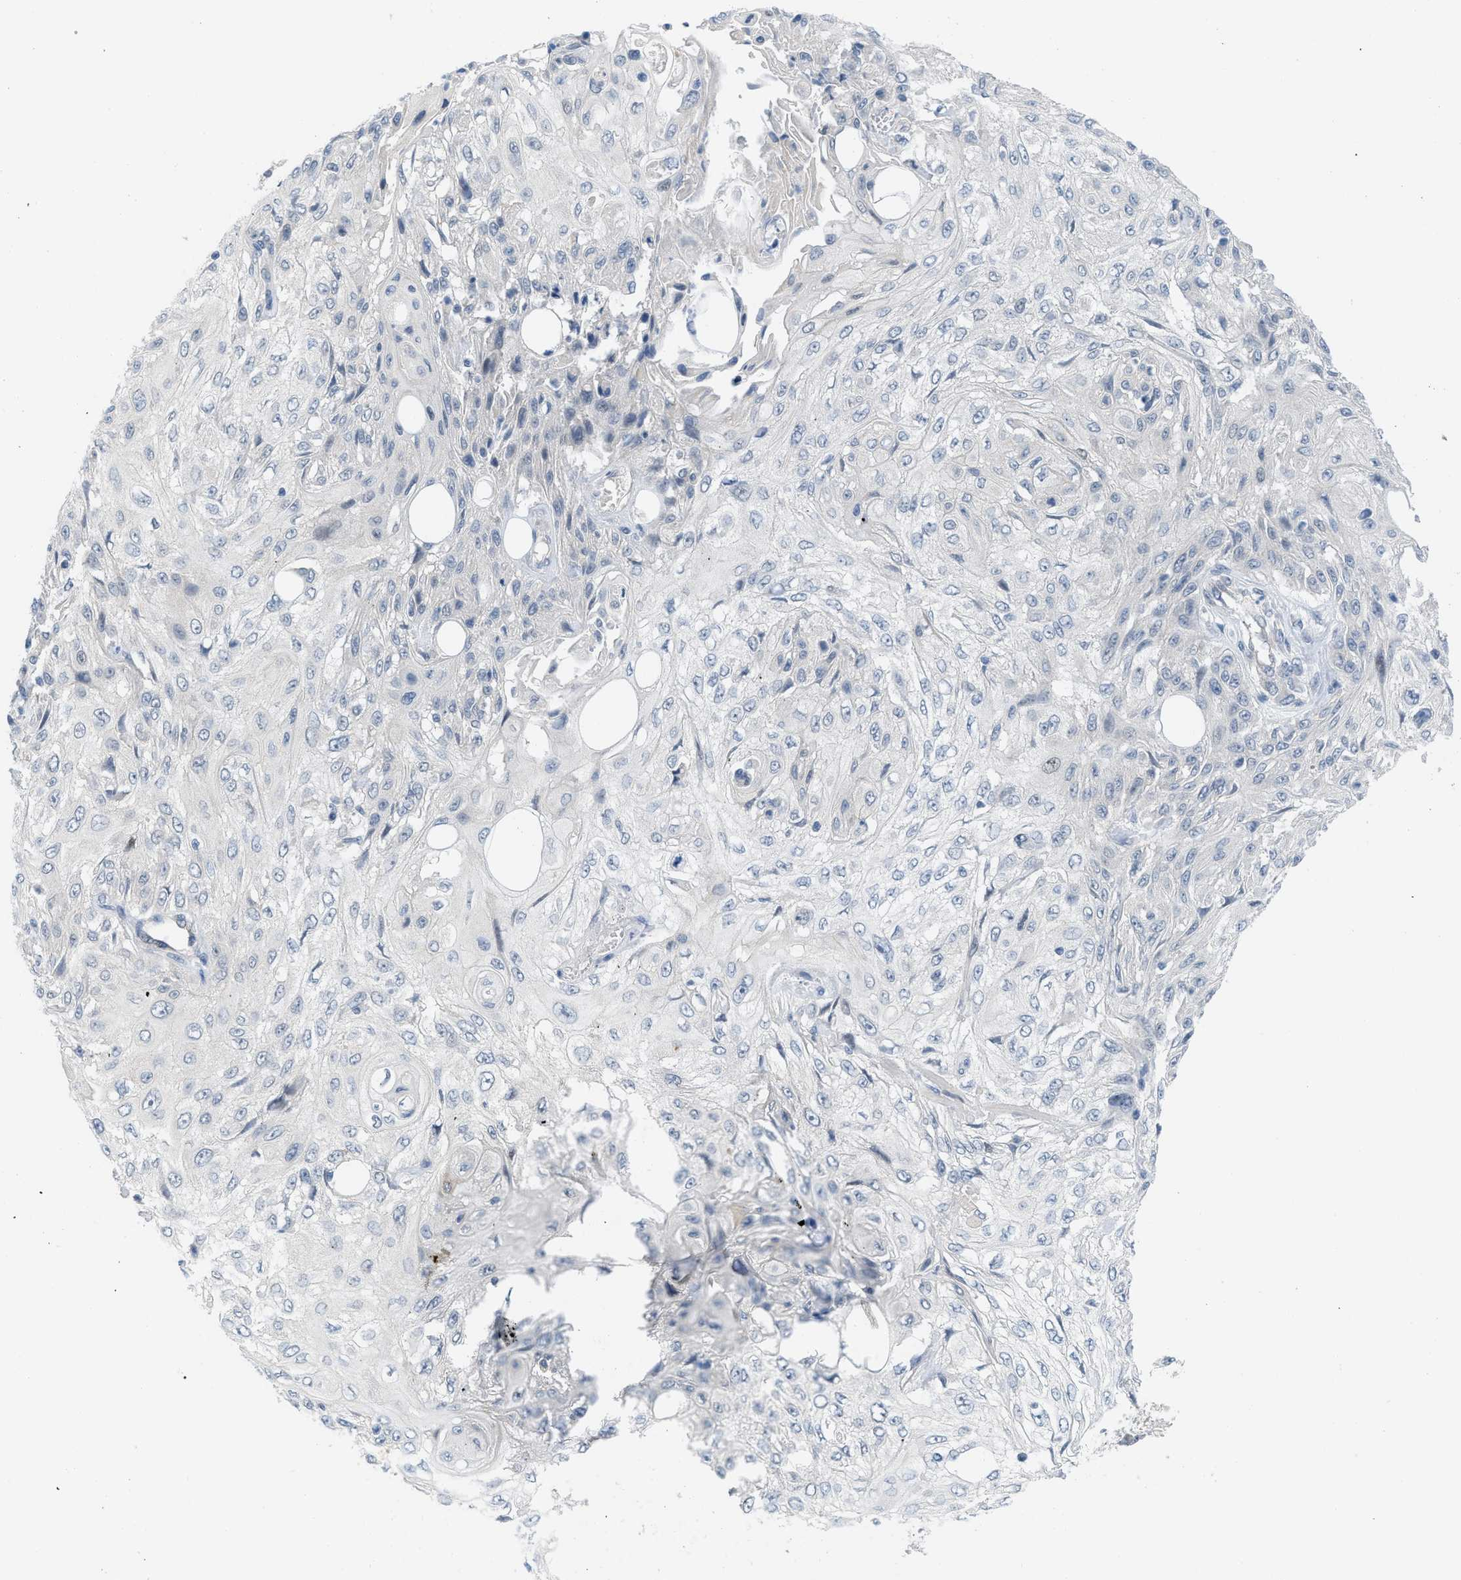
{"staining": {"intensity": "negative", "quantity": "none", "location": "none"}, "tissue": "skin cancer", "cell_type": "Tumor cells", "image_type": "cancer", "snomed": [{"axis": "morphology", "description": "Squamous cell carcinoma, NOS"}, {"axis": "topography", "description": "Skin"}], "caption": "An image of skin cancer (squamous cell carcinoma) stained for a protein shows no brown staining in tumor cells.", "gene": "TNFAIP1", "patient": {"sex": "male", "age": 75}}